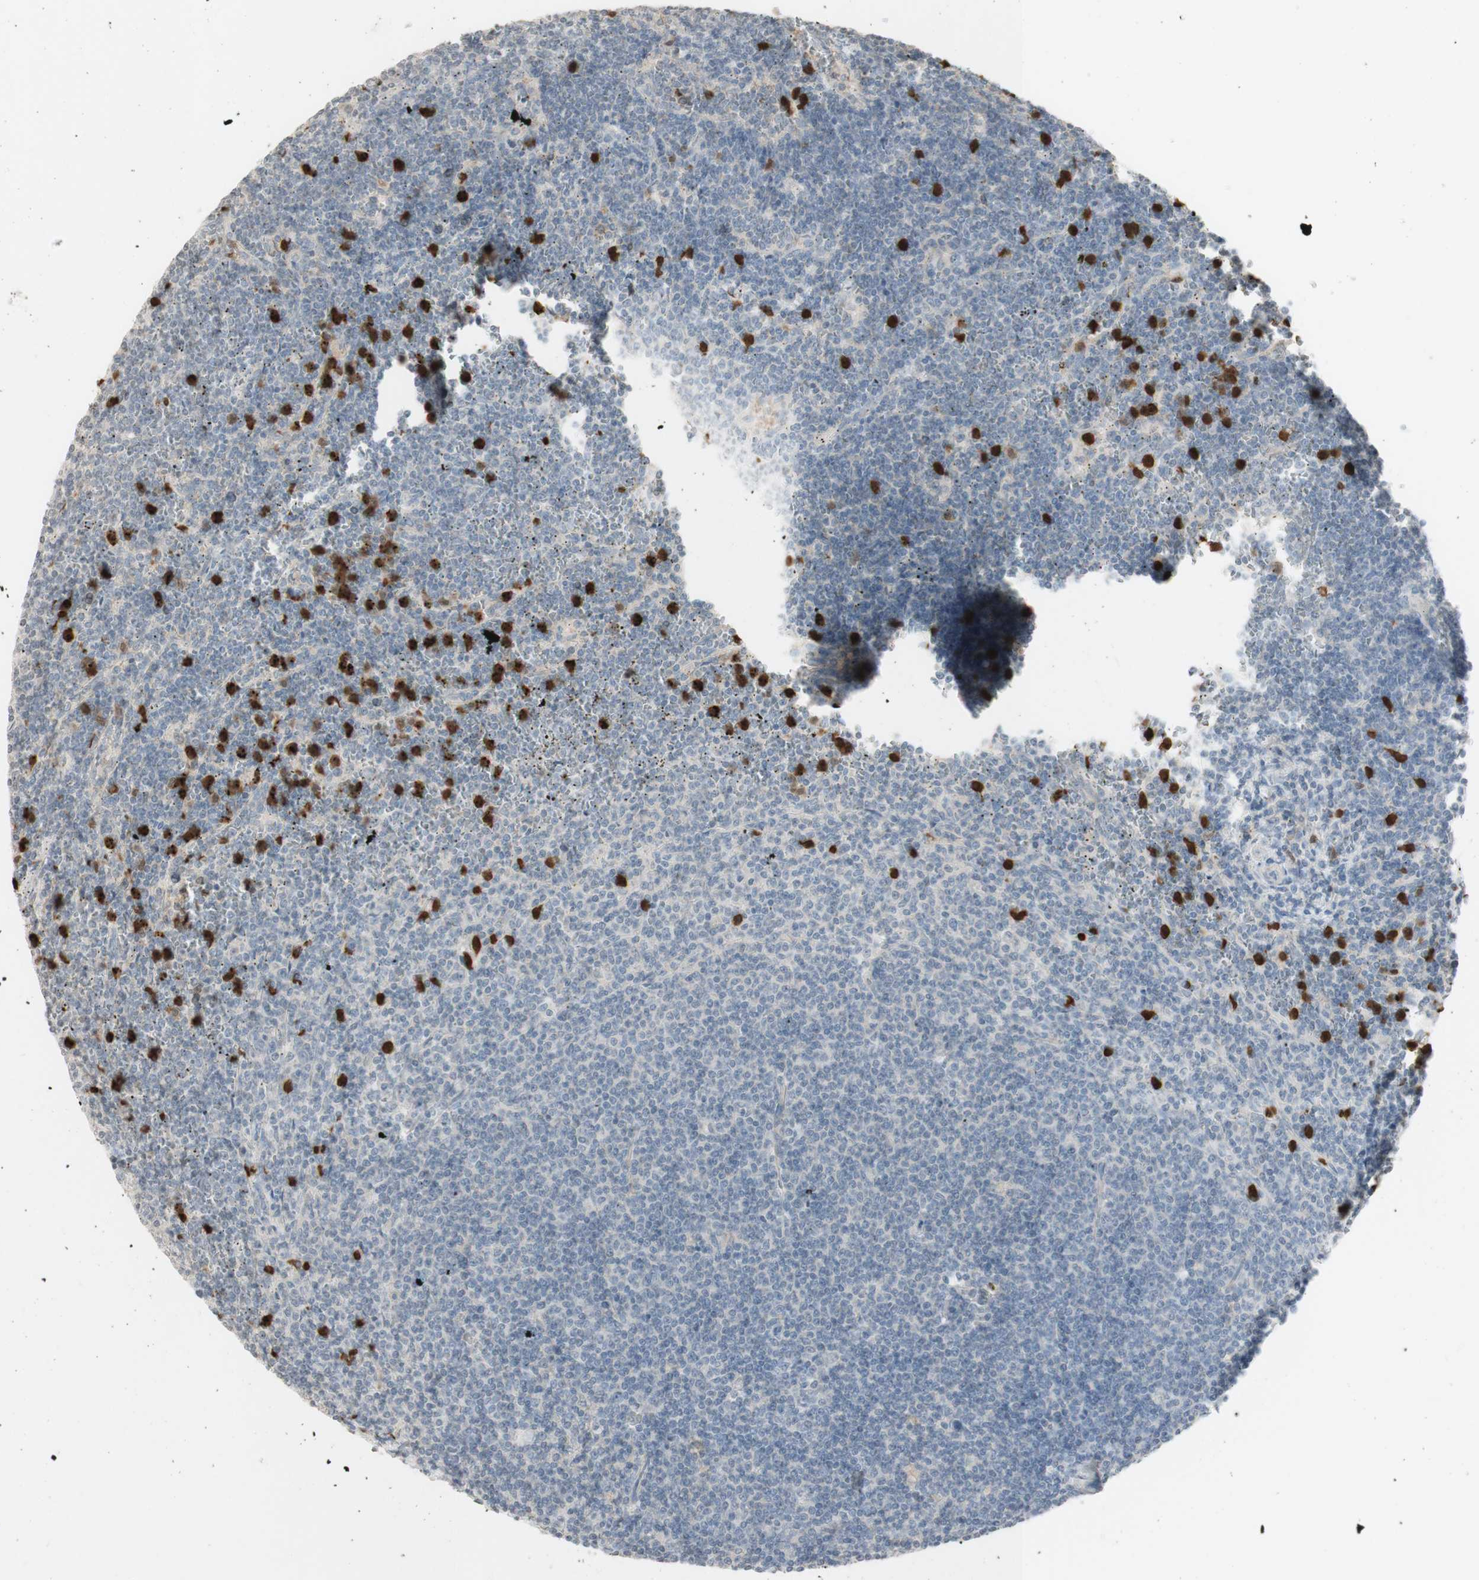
{"staining": {"intensity": "negative", "quantity": "none", "location": "none"}, "tissue": "lymphoma", "cell_type": "Tumor cells", "image_type": "cancer", "snomed": [{"axis": "morphology", "description": "Malignant lymphoma, non-Hodgkin's type, Low grade"}, {"axis": "topography", "description": "Spleen"}], "caption": "IHC photomicrograph of neoplastic tissue: low-grade malignant lymphoma, non-Hodgkin's type stained with DAB shows no significant protein expression in tumor cells.", "gene": "NID1", "patient": {"sex": "female", "age": 50}}